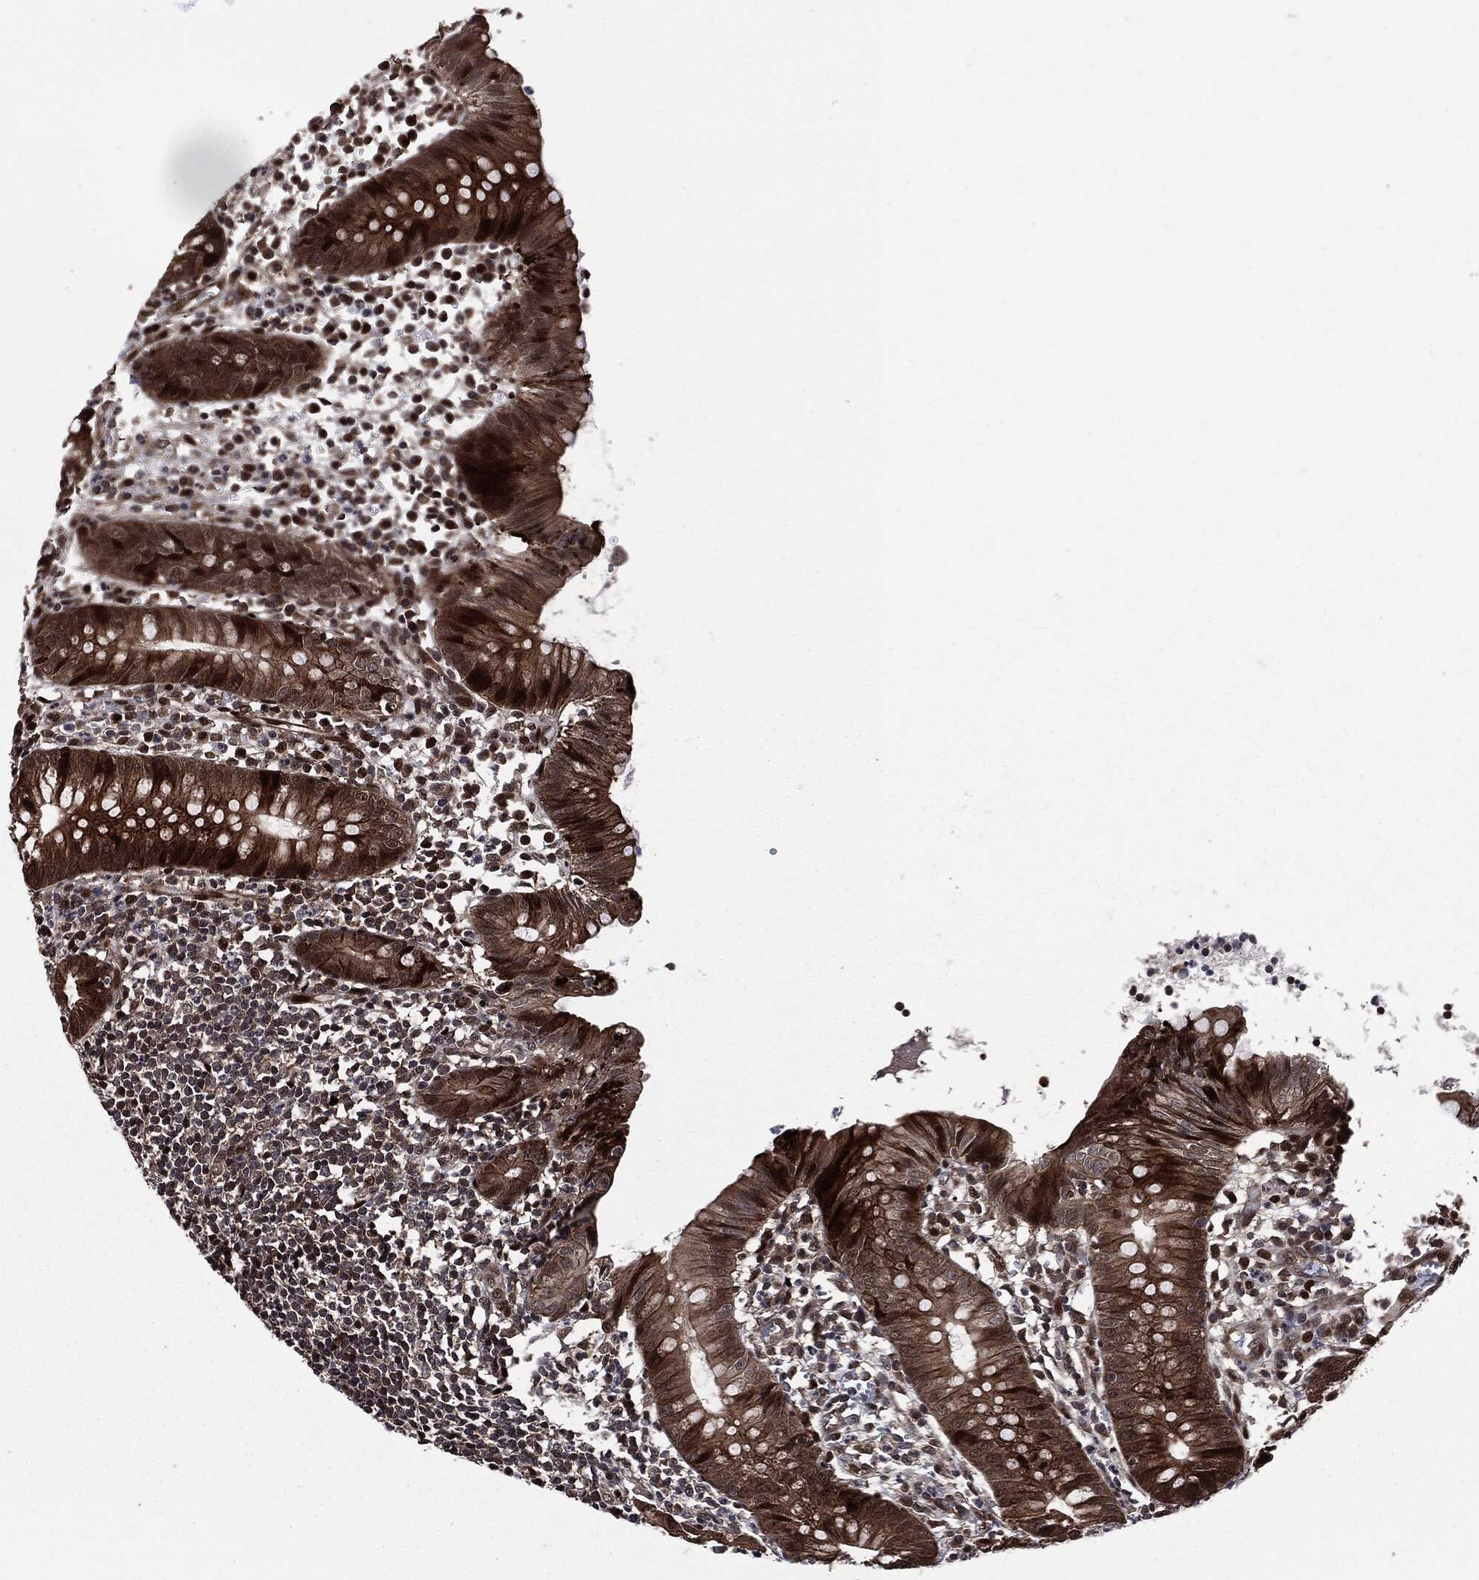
{"staining": {"intensity": "strong", "quantity": ">75%", "location": "cytoplasmic/membranous,nuclear"}, "tissue": "appendix", "cell_type": "Glandular cells", "image_type": "normal", "snomed": [{"axis": "morphology", "description": "Normal tissue, NOS"}, {"axis": "topography", "description": "Appendix"}], "caption": "Unremarkable appendix shows strong cytoplasmic/membranous,nuclear staining in about >75% of glandular cells, visualized by immunohistochemistry. The staining was performed using DAB to visualize the protein expression in brown, while the nuclei were stained in blue with hematoxylin (Magnification: 20x).", "gene": "SMAD4", "patient": {"sex": "female", "age": 40}}